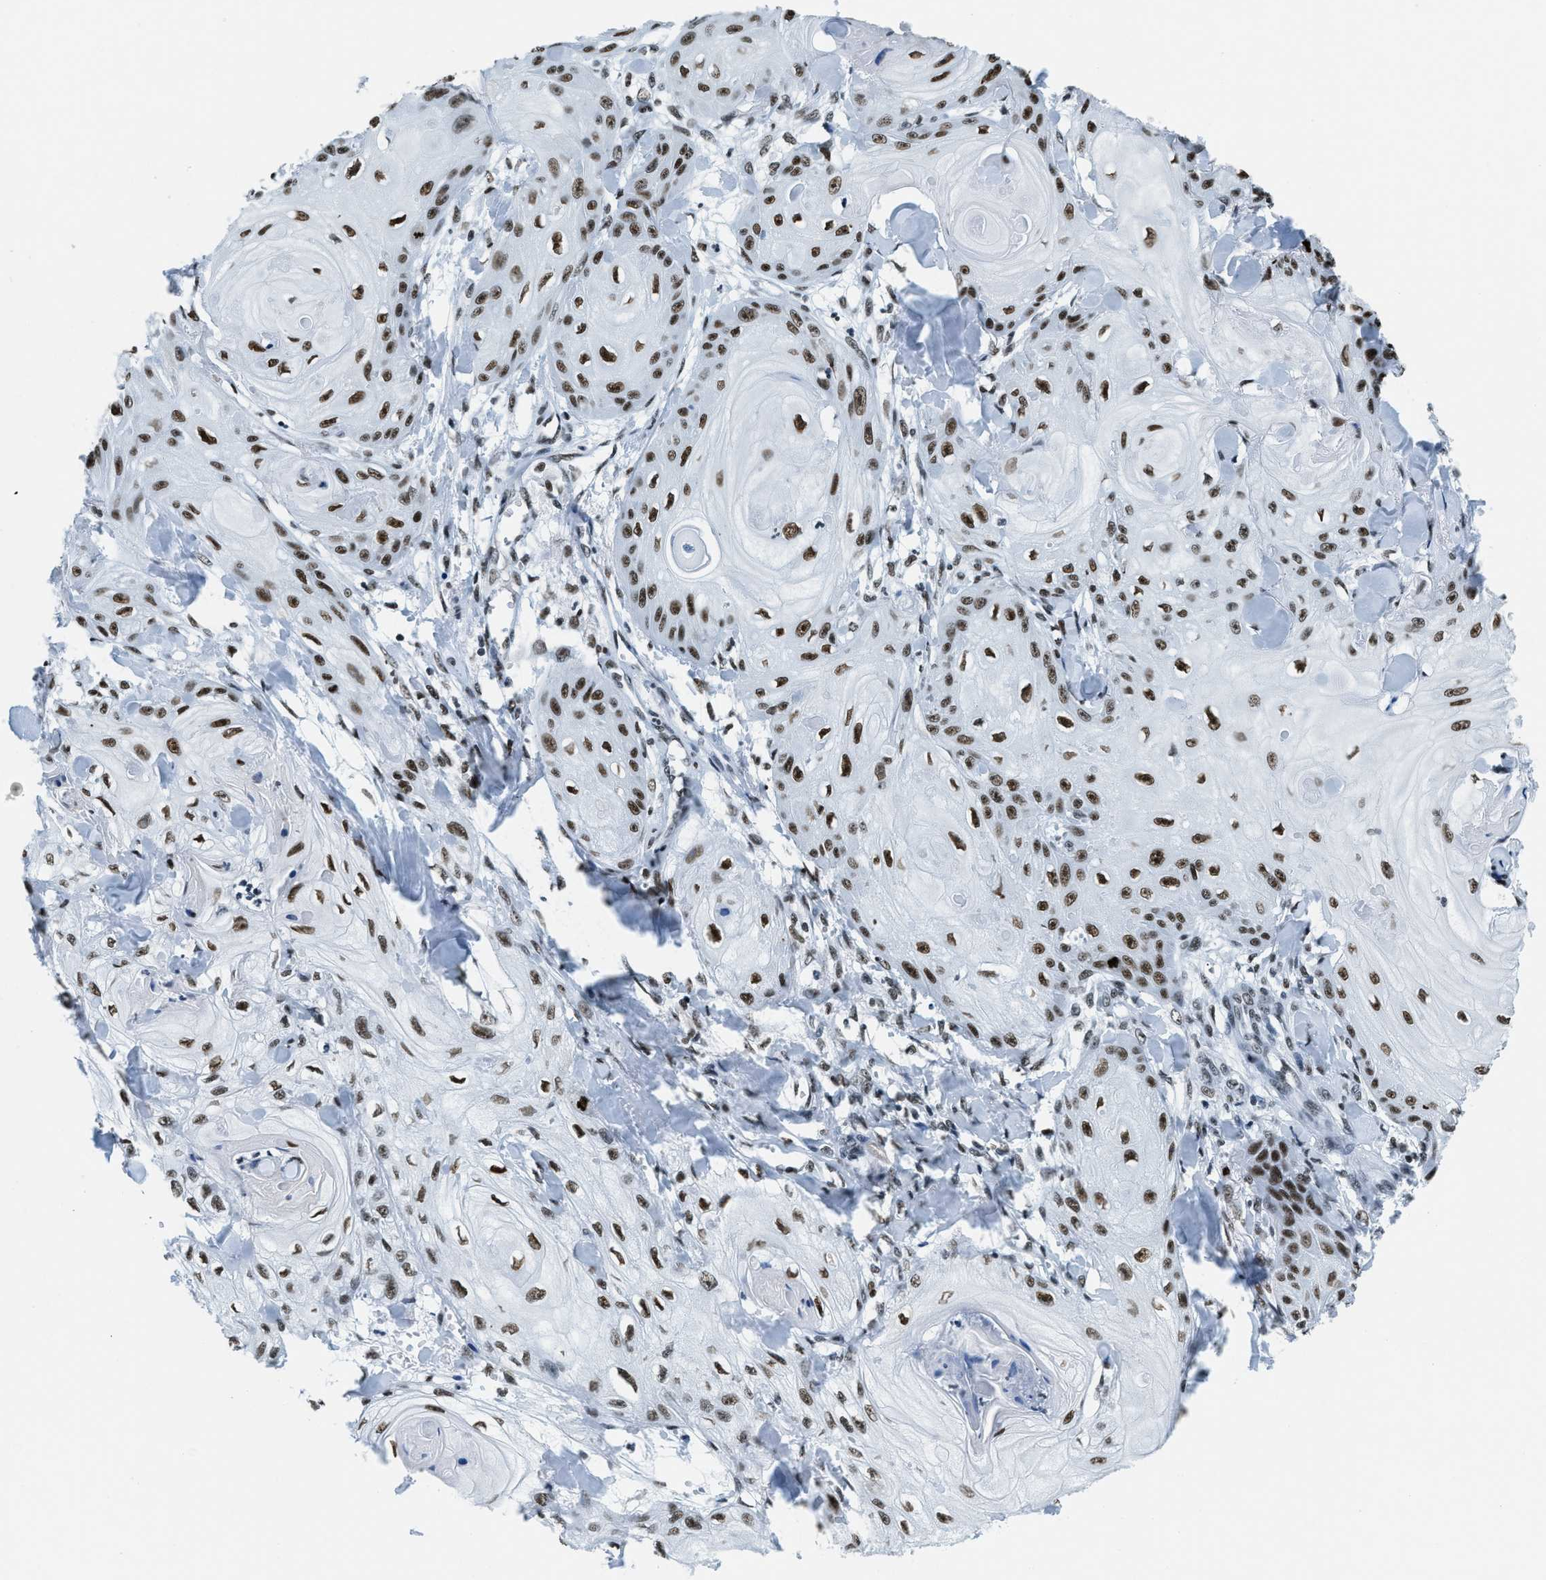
{"staining": {"intensity": "strong", "quantity": ">75%", "location": "nuclear"}, "tissue": "skin cancer", "cell_type": "Tumor cells", "image_type": "cancer", "snomed": [{"axis": "morphology", "description": "Squamous cell carcinoma, NOS"}, {"axis": "topography", "description": "Skin"}], "caption": "An image of squamous cell carcinoma (skin) stained for a protein exhibits strong nuclear brown staining in tumor cells.", "gene": "TOP1", "patient": {"sex": "male", "age": 74}}